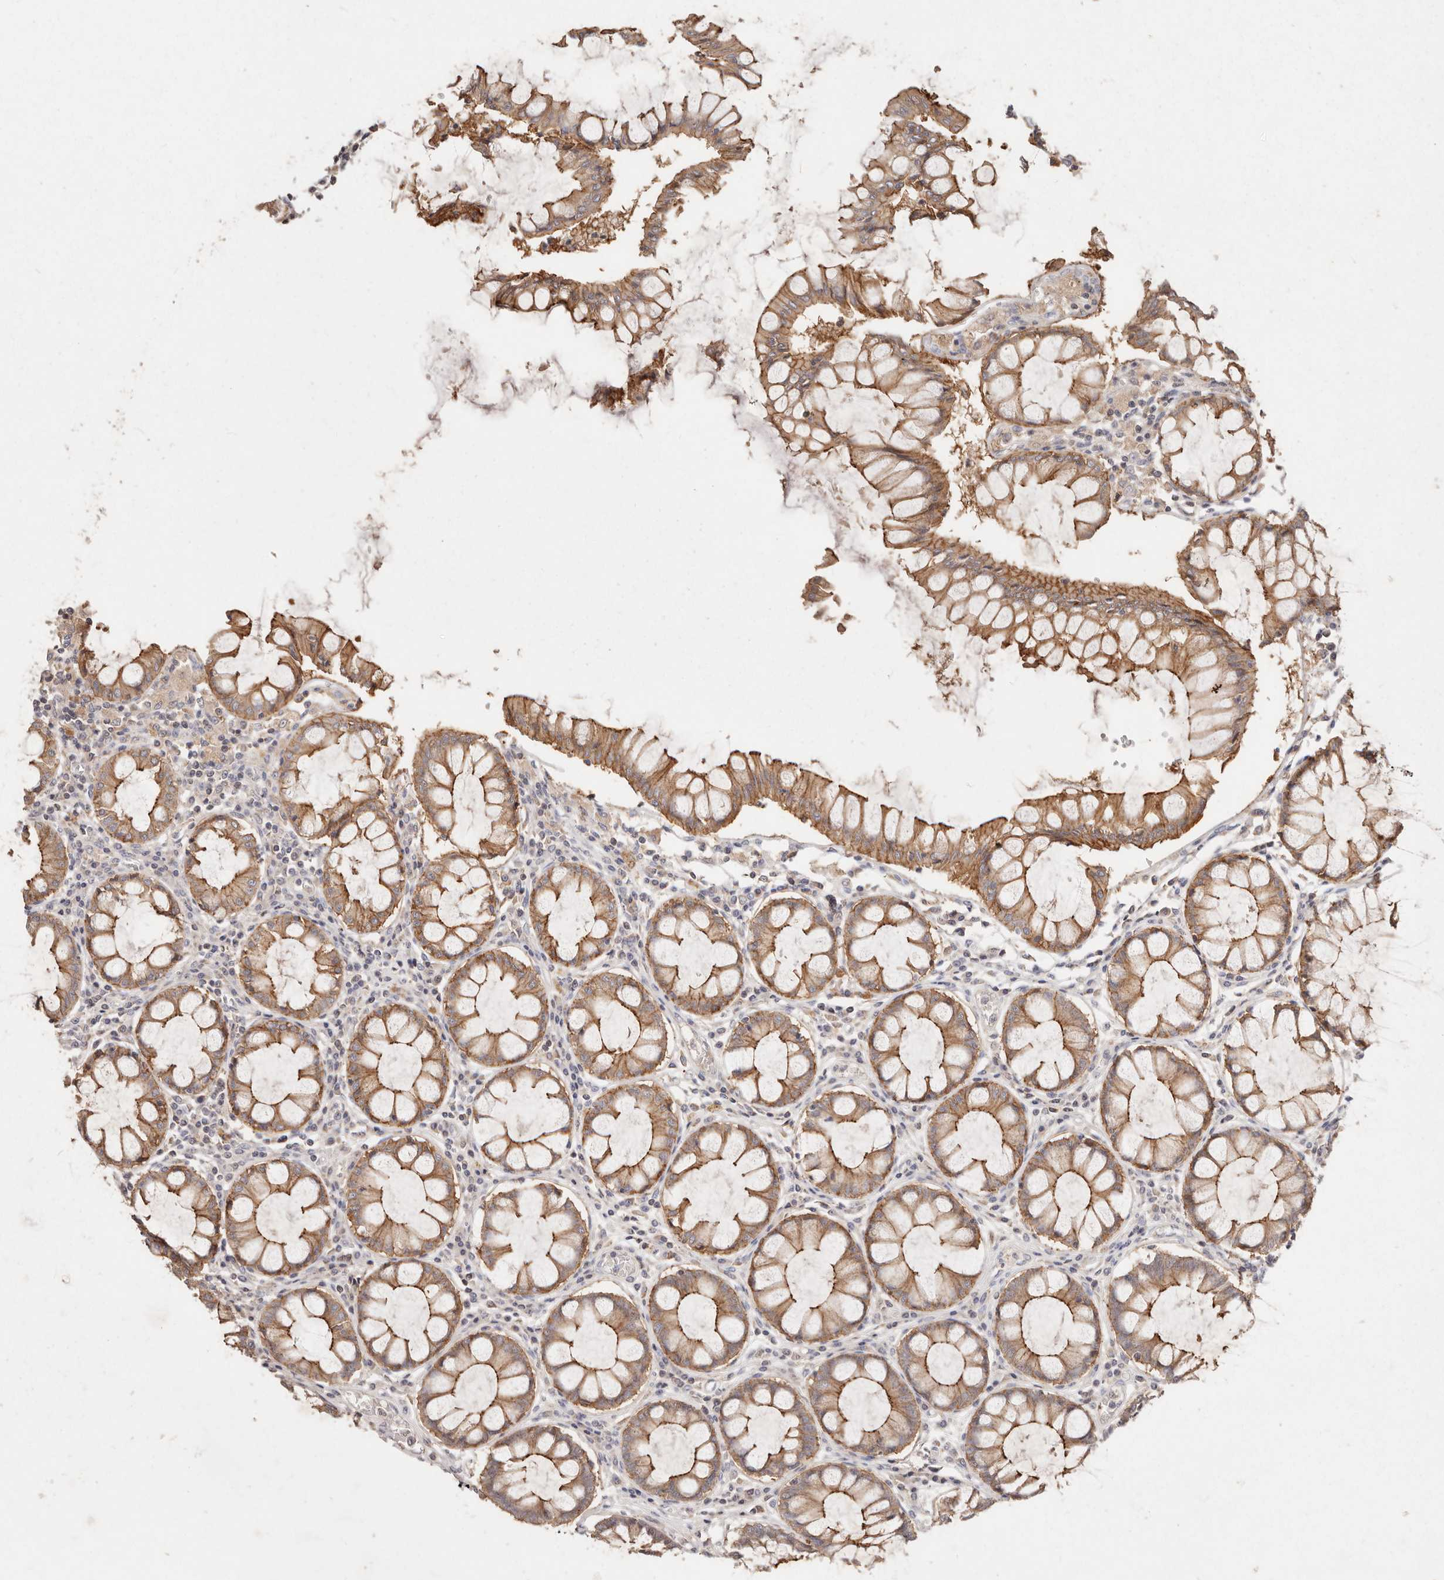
{"staining": {"intensity": "moderate", "quantity": ">75%", "location": "cytoplasmic/membranous"}, "tissue": "colorectal cancer", "cell_type": "Tumor cells", "image_type": "cancer", "snomed": [{"axis": "morphology", "description": "Adenocarcinoma, NOS"}, {"axis": "topography", "description": "Rectum"}], "caption": "Colorectal cancer stained with immunohistochemistry (IHC) demonstrates moderate cytoplasmic/membranous expression in about >75% of tumor cells.", "gene": "CXADR", "patient": {"sex": "male", "age": 84}}